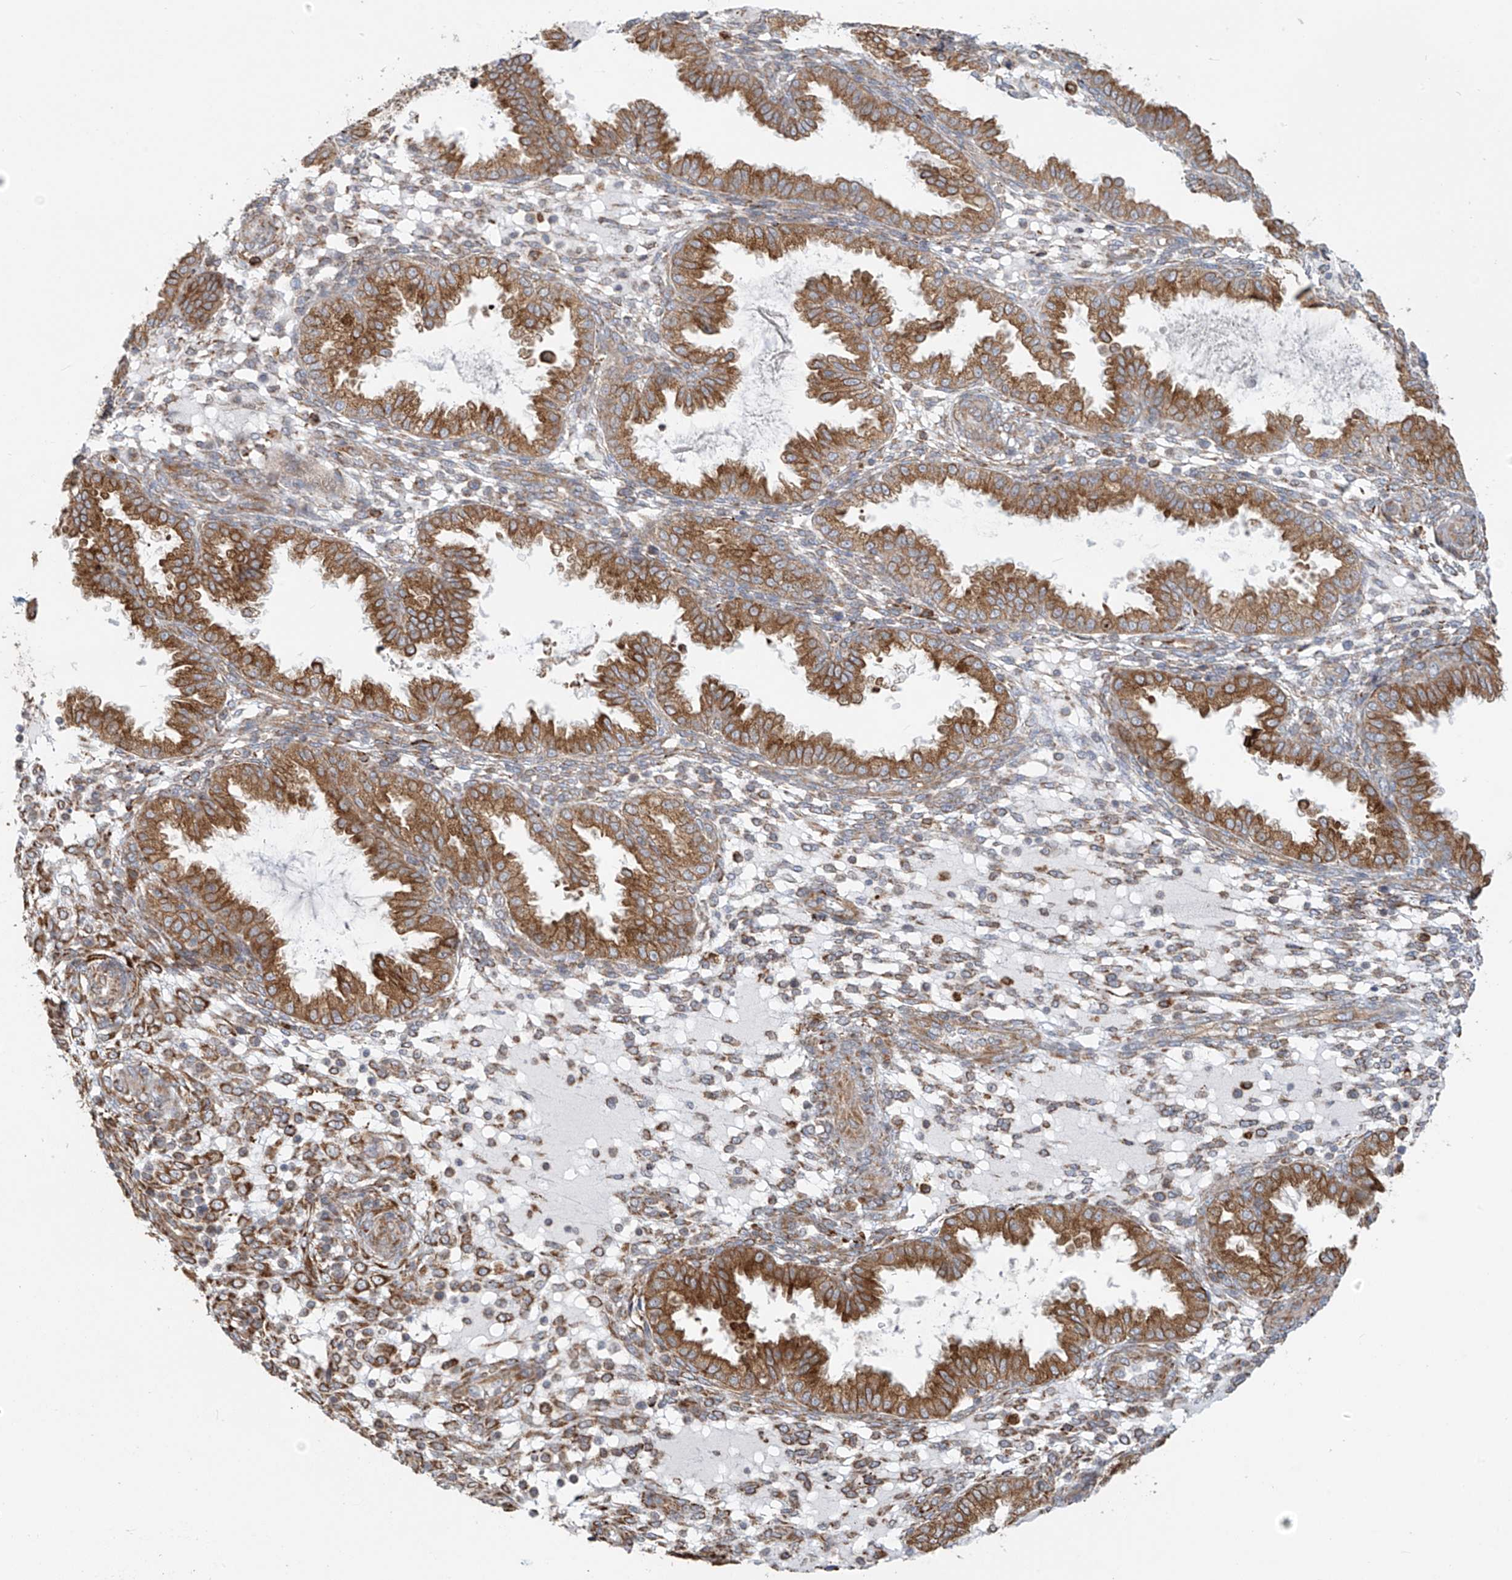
{"staining": {"intensity": "moderate", "quantity": "25%-75%", "location": "cytoplasmic/membranous"}, "tissue": "endometrium", "cell_type": "Cells in endometrial stroma", "image_type": "normal", "snomed": [{"axis": "morphology", "description": "Normal tissue, NOS"}, {"axis": "topography", "description": "Endometrium"}], "caption": "Endometrium stained with immunohistochemistry displays moderate cytoplasmic/membranous expression in about 25%-75% of cells in endometrial stroma. (DAB IHC, brown staining for protein, blue staining for nuclei).", "gene": "KATNIP", "patient": {"sex": "female", "age": 33}}